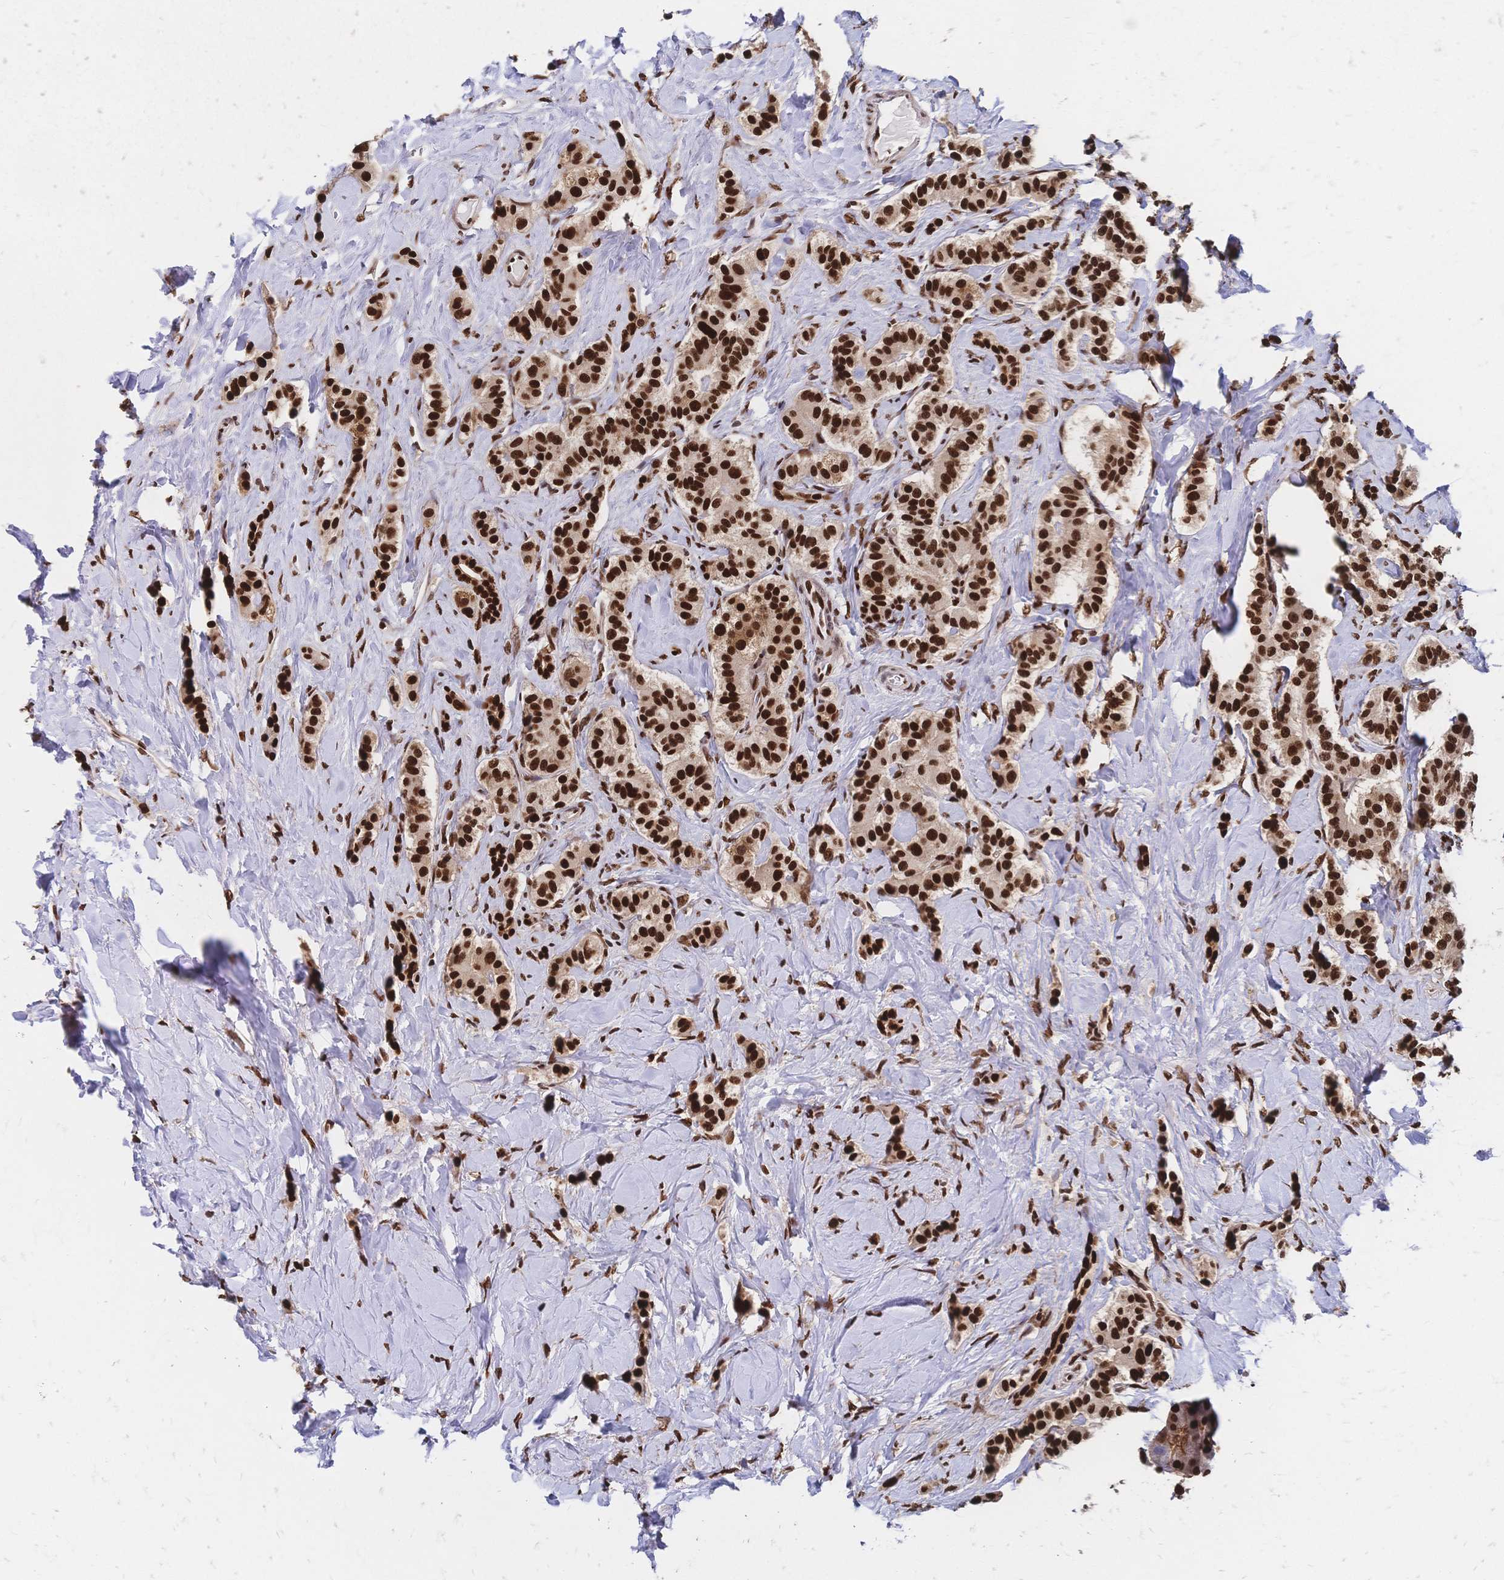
{"staining": {"intensity": "strong", "quantity": ">75%", "location": "nuclear"}, "tissue": "carcinoid", "cell_type": "Tumor cells", "image_type": "cancer", "snomed": [{"axis": "morphology", "description": "Normal tissue, NOS"}, {"axis": "morphology", "description": "Carcinoid, malignant, NOS"}, {"axis": "topography", "description": "Pancreas"}], "caption": "Immunohistochemical staining of malignant carcinoid displays high levels of strong nuclear protein positivity in approximately >75% of tumor cells. Nuclei are stained in blue.", "gene": "HDGF", "patient": {"sex": "male", "age": 36}}